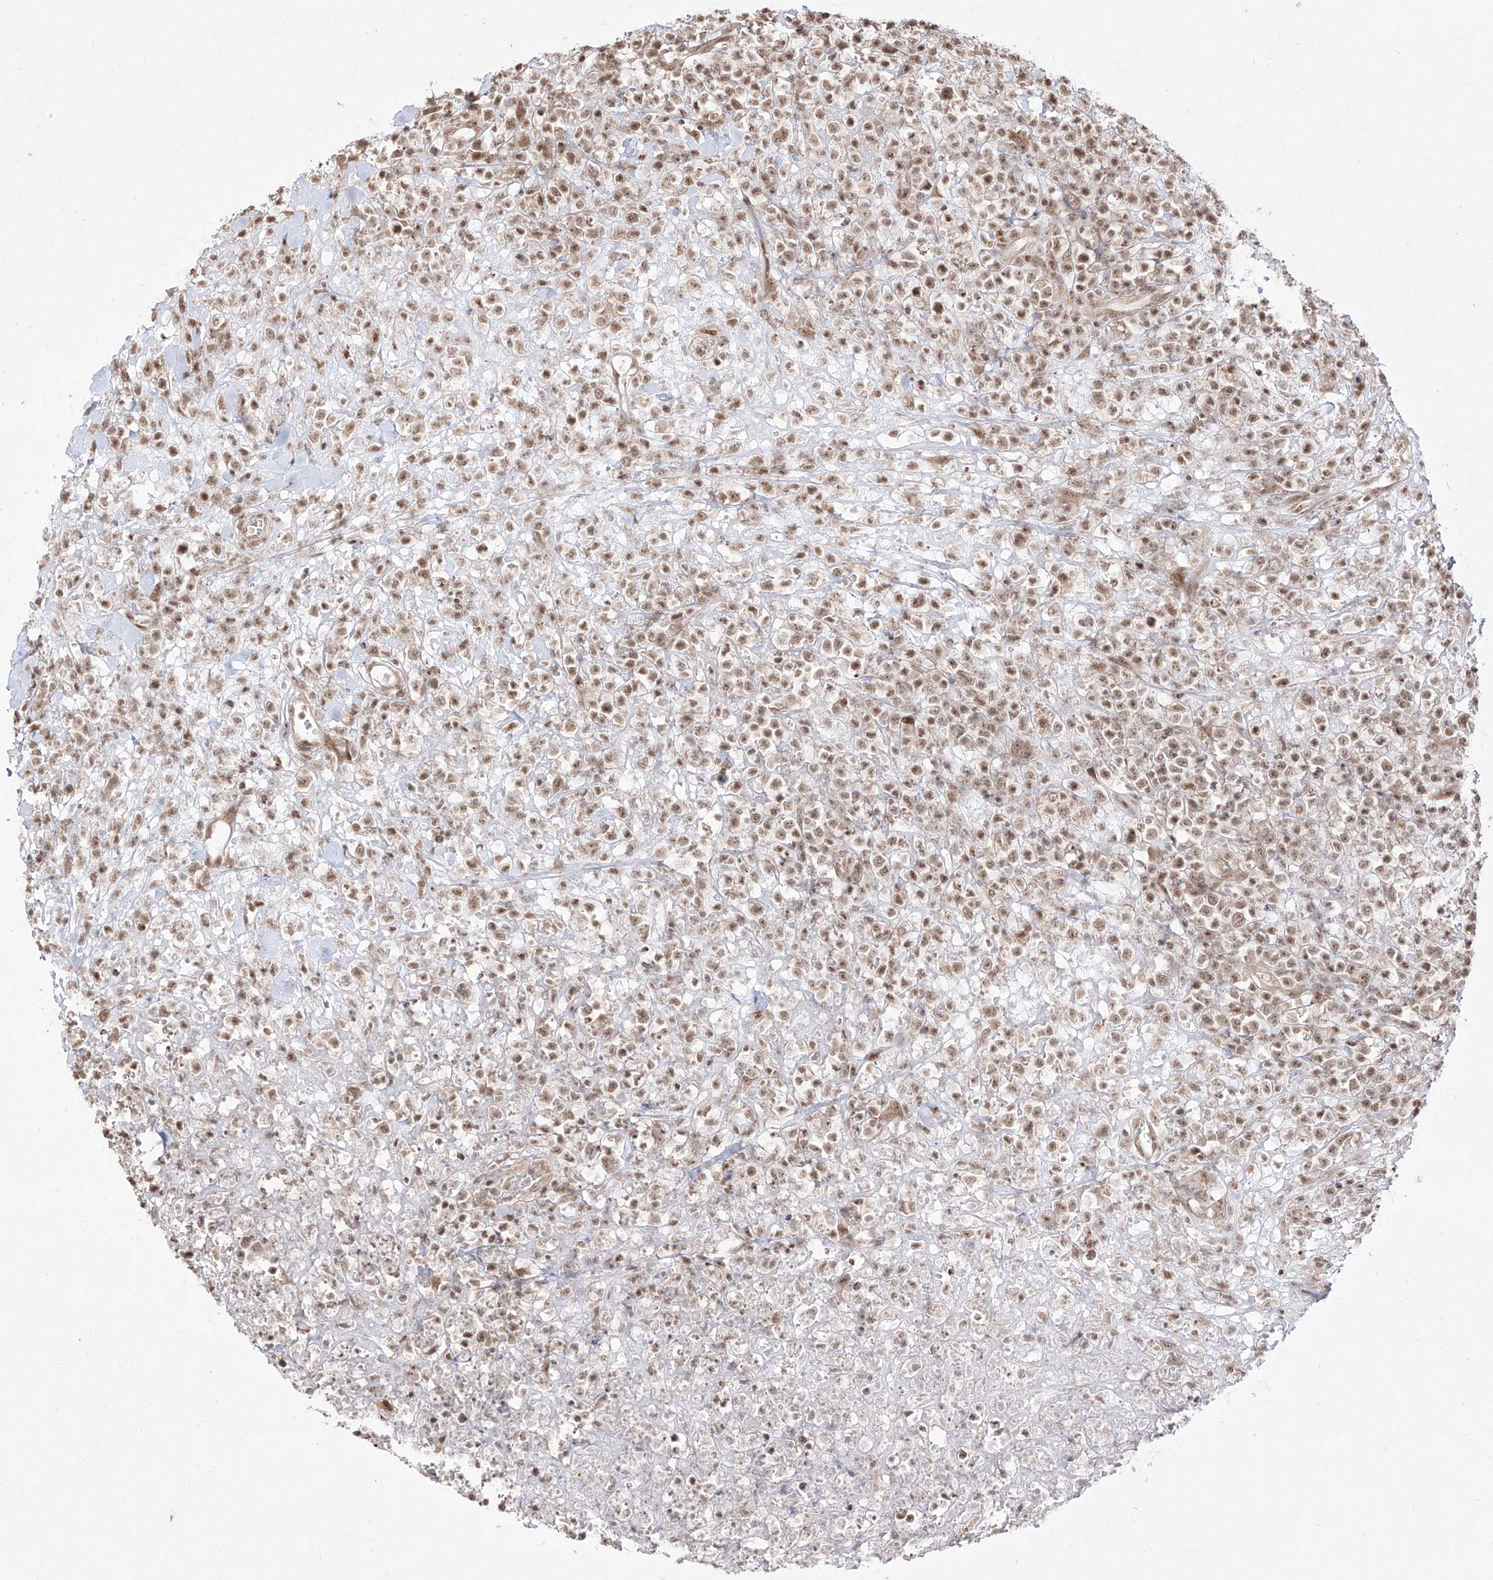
{"staining": {"intensity": "moderate", "quantity": ">75%", "location": "nuclear"}, "tissue": "lymphoma", "cell_type": "Tumor cells", "image_type": "cancer", "snomed": [{"axis": "morphology", "description": "Malignant lymphoma, non-Hodgkin's type, High grade"}, {"axis": "topography", "description": "Colon"}], "caption": "Lymphoma stained with immunohistochemistry (IHC) demonstrates moderate nuclear staining in about >75% of tumor cells.", "gene": "SNRNP27", "patient": {"sex": "female", "age": 53}}